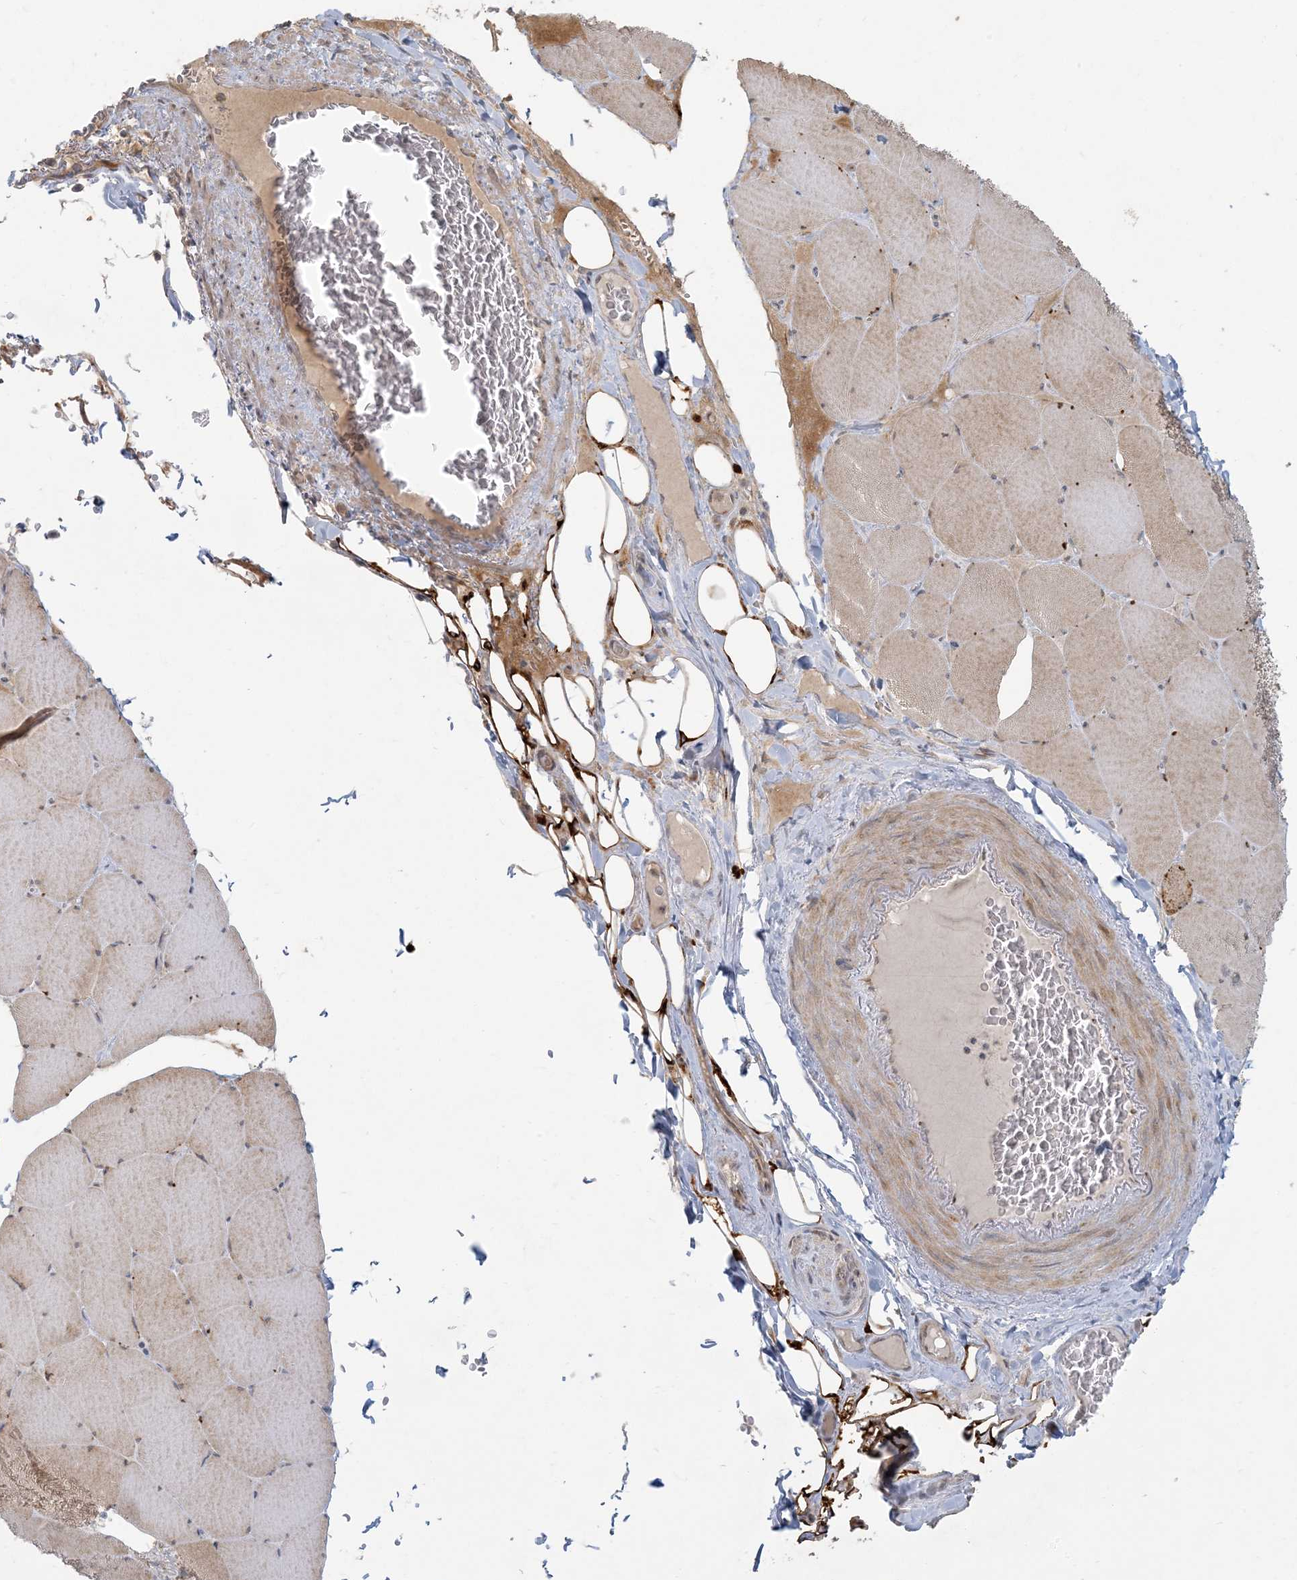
{"staining": {"intensity": "weak", "quantity": "25%-75%", "location": "cytoplasmic/membranous"}, "tissue": "skeletal muscle", "cell_type": "Myocytes", "image_type": "normal", "snomed": [{"axis": "morphology", "description": "Normal tissue, NOS"}, {"axis": "topography", "description": "Skeletal muscle"}, {"axis": "topography", "description": "Head-Neck"}], "caption": "DAB immunohistochemical staining of benign skeletal muscle shows weak cytoplasmic/membranous protein positivity in about 25%-75% of myocytes. (DAB IHC, brown staining for protein, blue staining for nuclei).", "gene": "MCAT", "patient": {"sex": "male", "age": 66}}